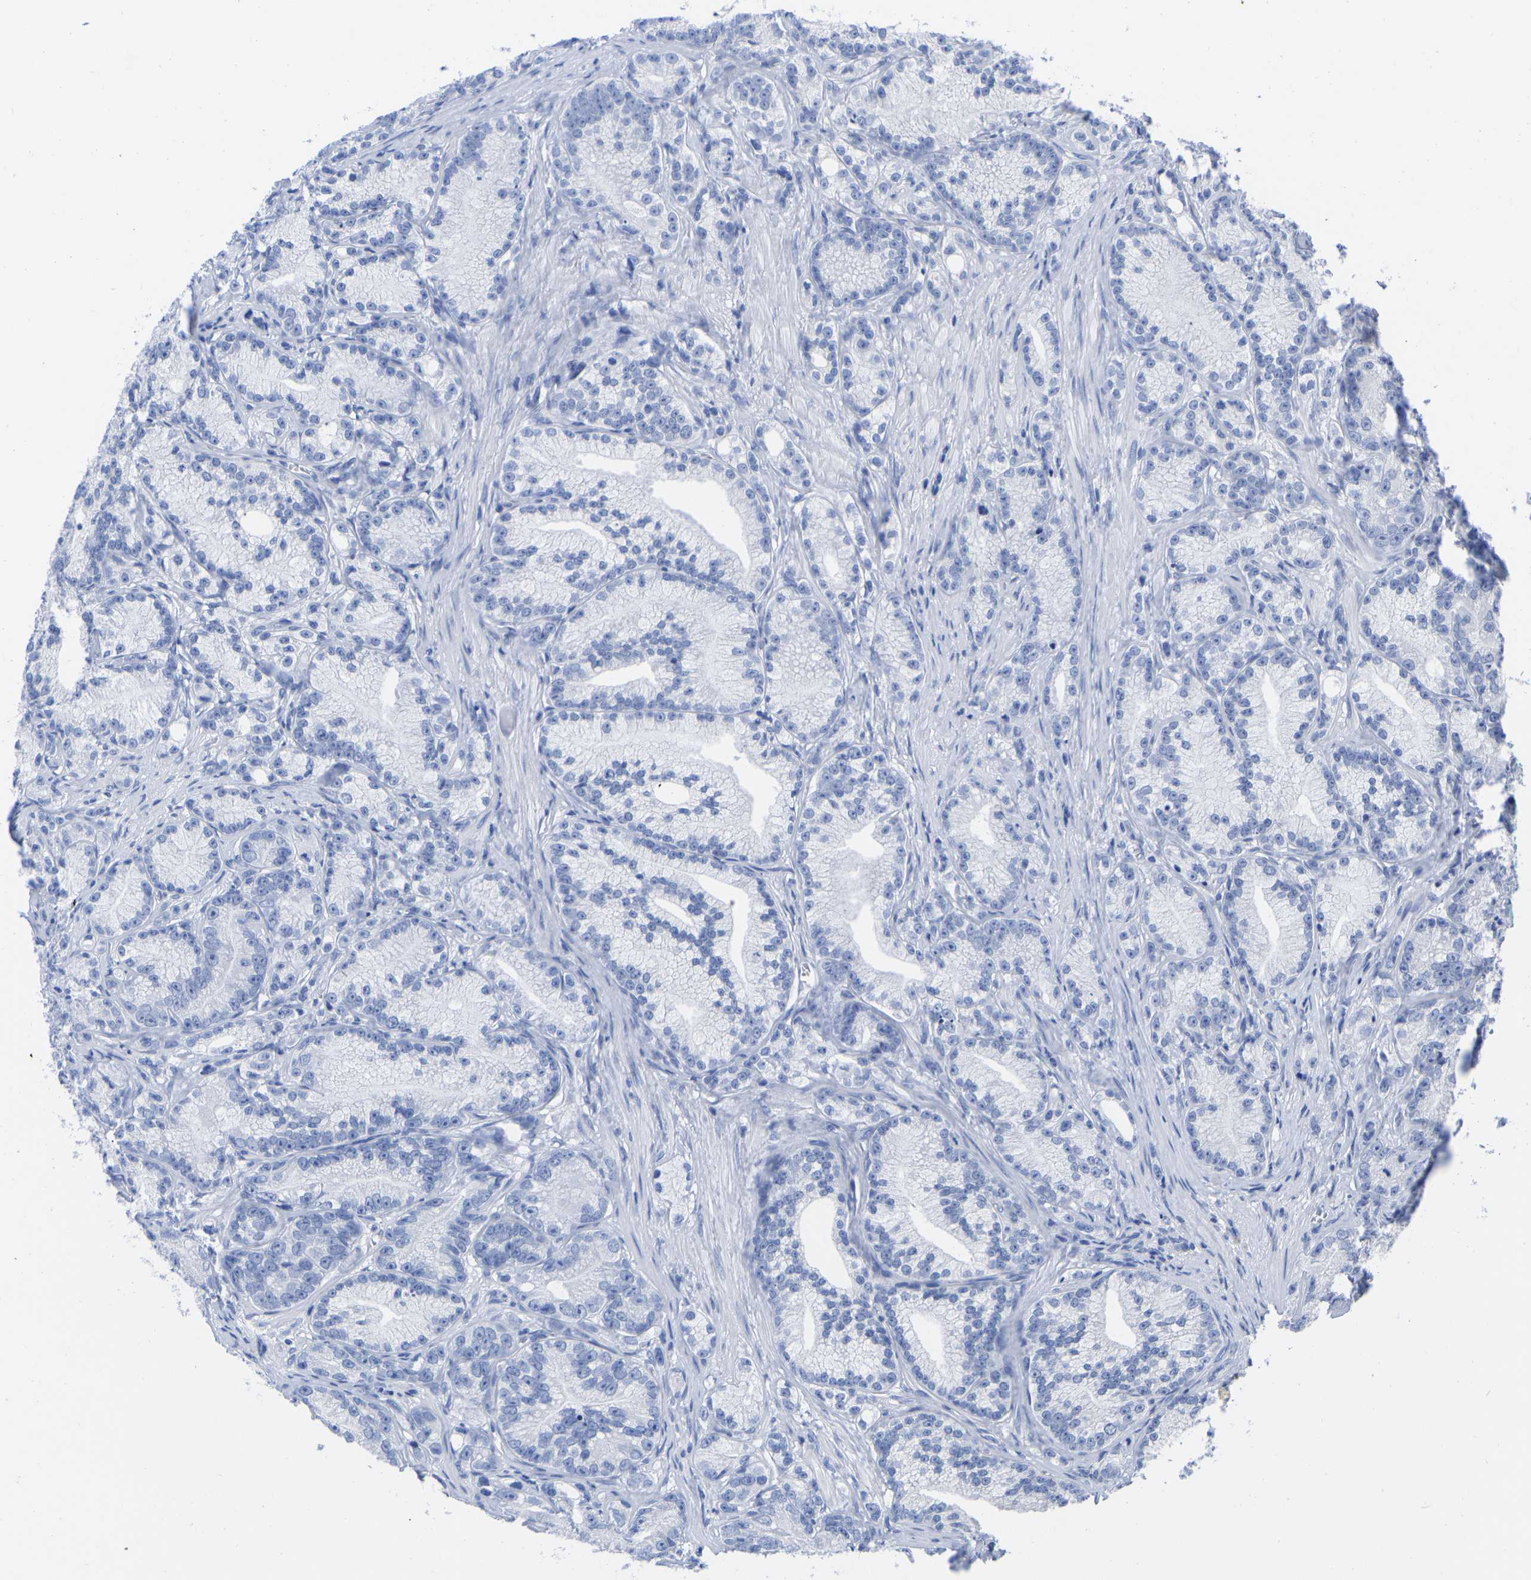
{"staining": {"intensity": "negative", "quantity": "none", "location": "none"}, "tissue": "prostate cancer", "cell_type": "Tumor cells", "image_type": "cancer", "snomed": [{"axis": "morphology", "description": "Adenocarcinoma, Low grade"}, {"axis": "topography", "description": "Prostate"}], "caption": "Tumor cells show no significant staining in prostate cancer (adenocarcinoma (low-grade)).", "gene": "GPA33", "patient": {"sex": "male", "age": 89}}